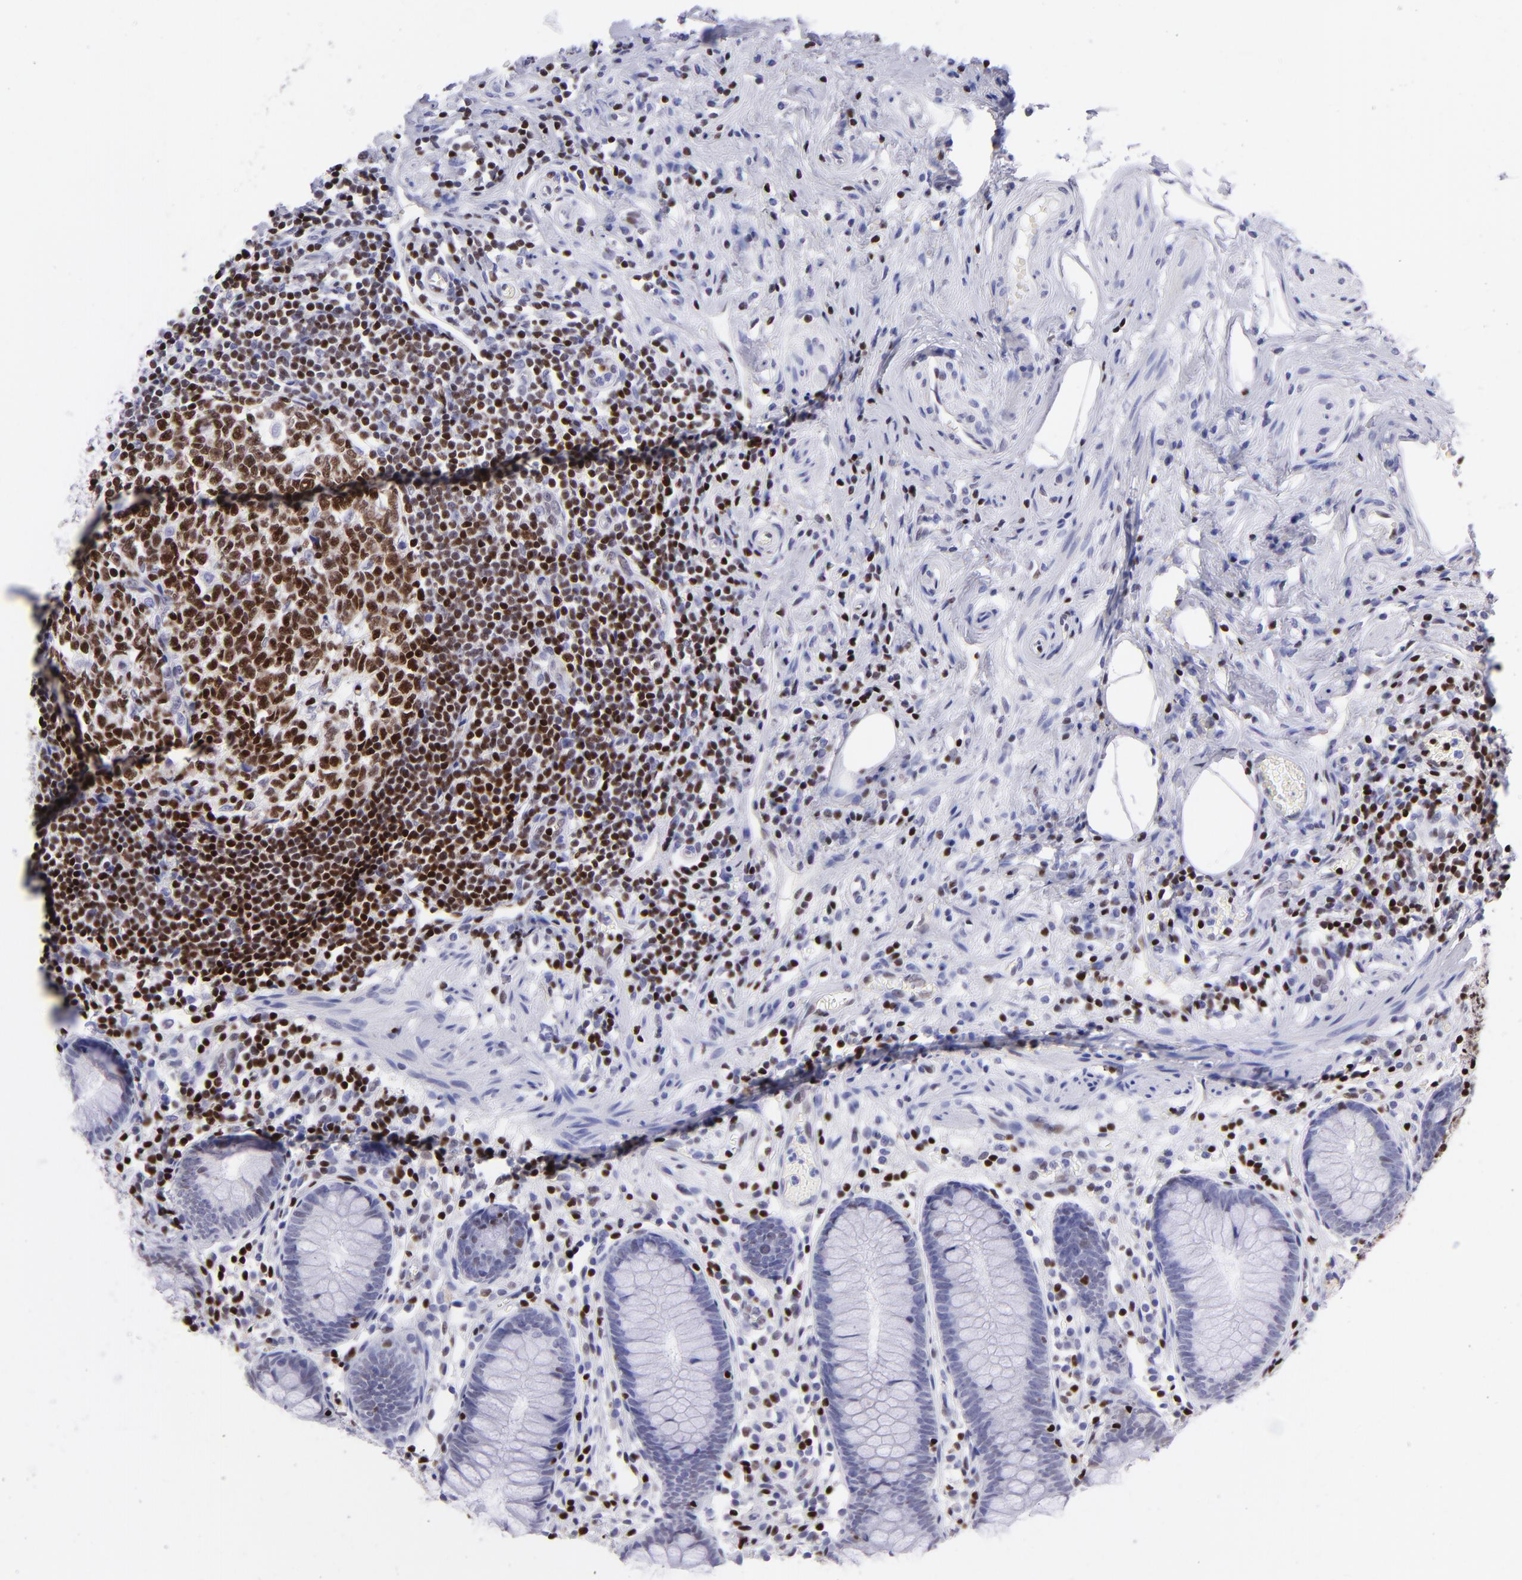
{"staining": {"intensity": "weak", "quantity": "<25%", "location": "nuclear"}, "tissue": "appendix", "cell_type": "Glandular cells", "image_type": "normal", "snomed": [{"axis": "morphology", "description": "Normal tissue, NOS"}, {"axis": "topography", "description": "Appendix"}], "caption": "DAB immunohistochemical staining of unremarkable appendix exhibits no significant staining in glandular cells.", "gene": "ETS1", "patient": {"sex": "male", "age": 38}}